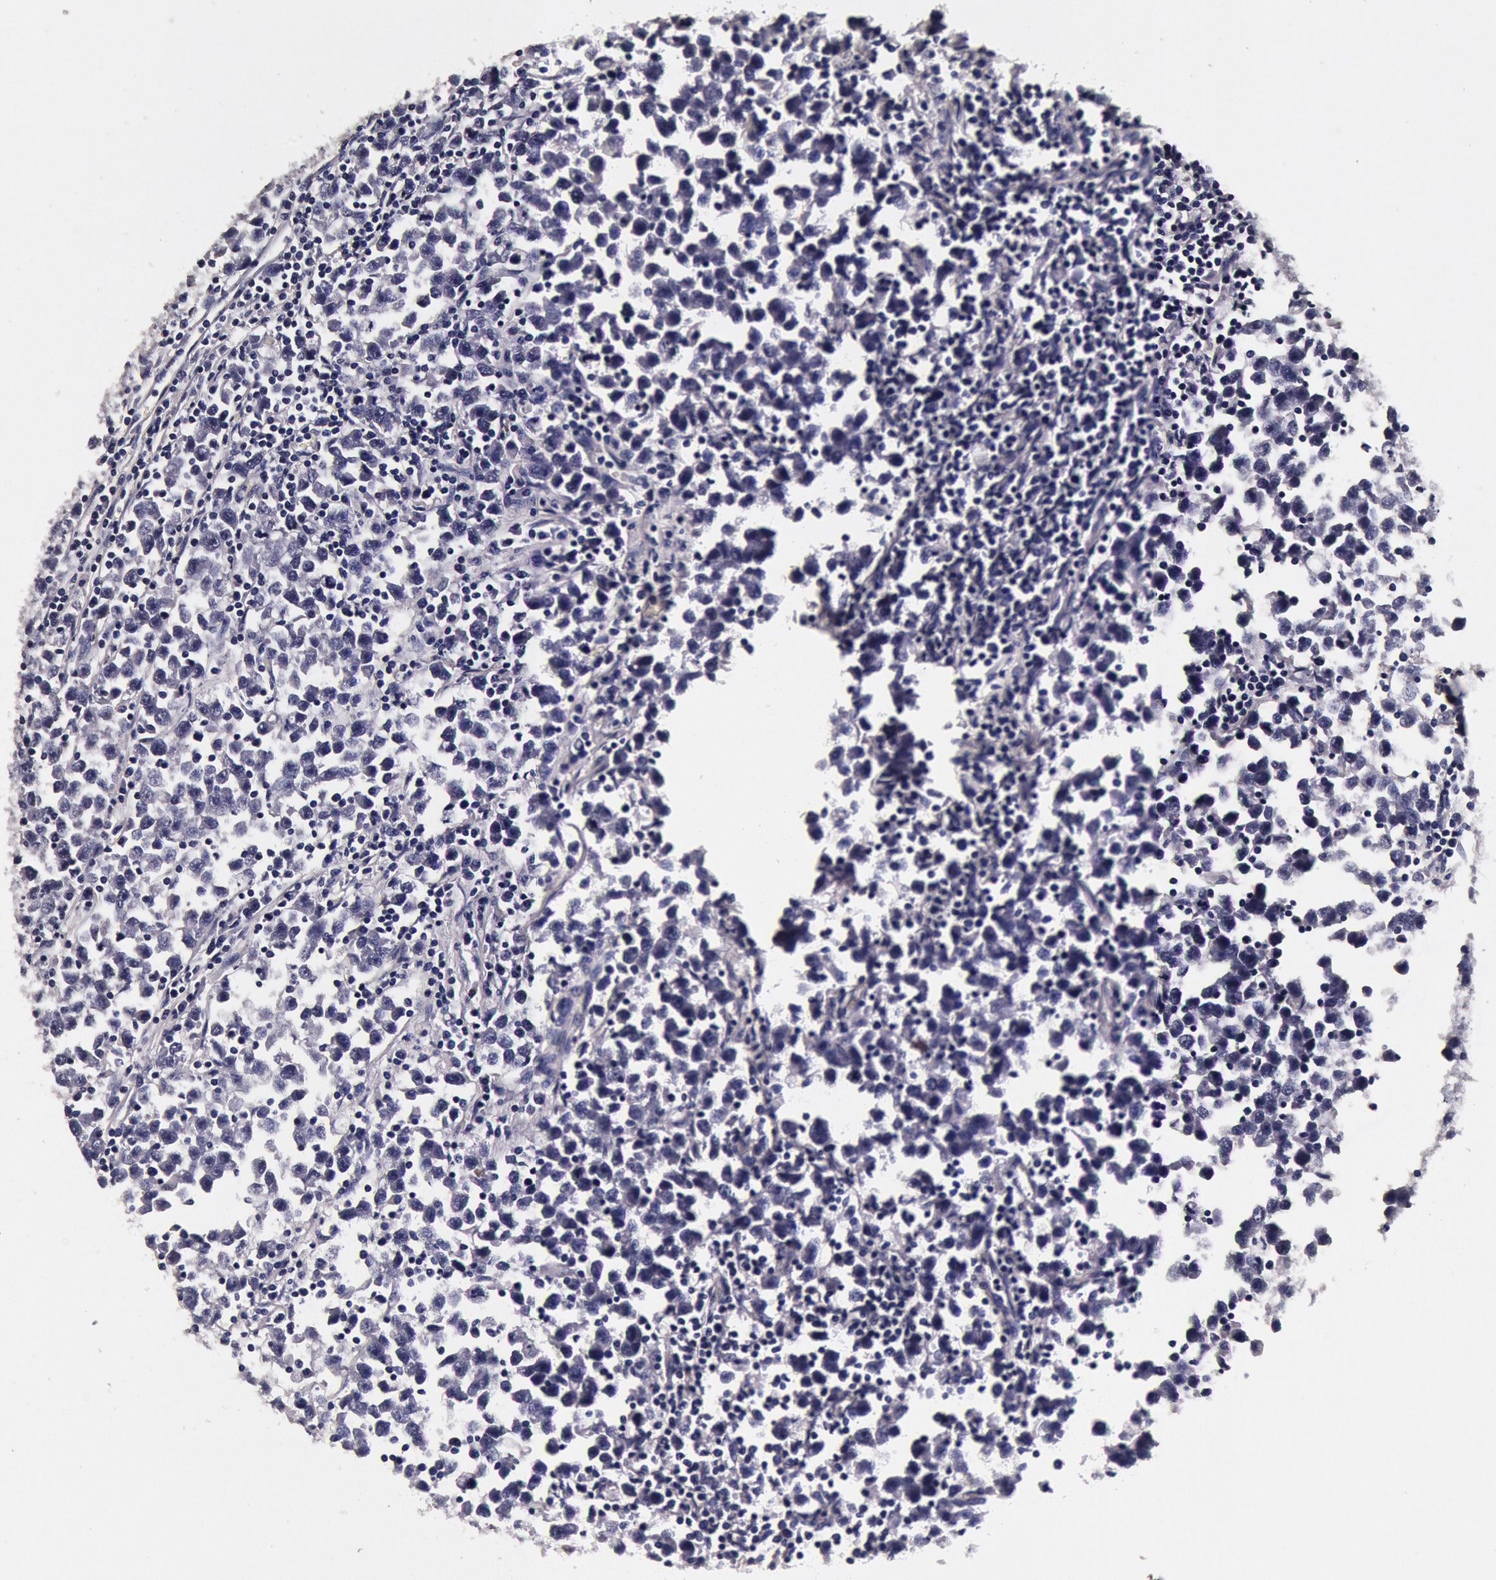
{"staining": {"intensity": "negative", "quantity": "none", "location": "none"}, "tissue": "testis cancer", "cell_type": "Tumor cells", "image_type": "cancer", "snomed": [{"axis": "morphology", "description": "Seminoma, NOS"}, {"axis": "topography", "description": "Testis"}], "caption": "The image shows no significant staining in tumor cells of testis cancer. The staining is performed using DAB (3,3'-diaminobenzidine) brown chromogen with nuclei counter-stained in using hematoxylin.", "gene": "CCDC22", "patient": {"sex": "male", "age": 43}}